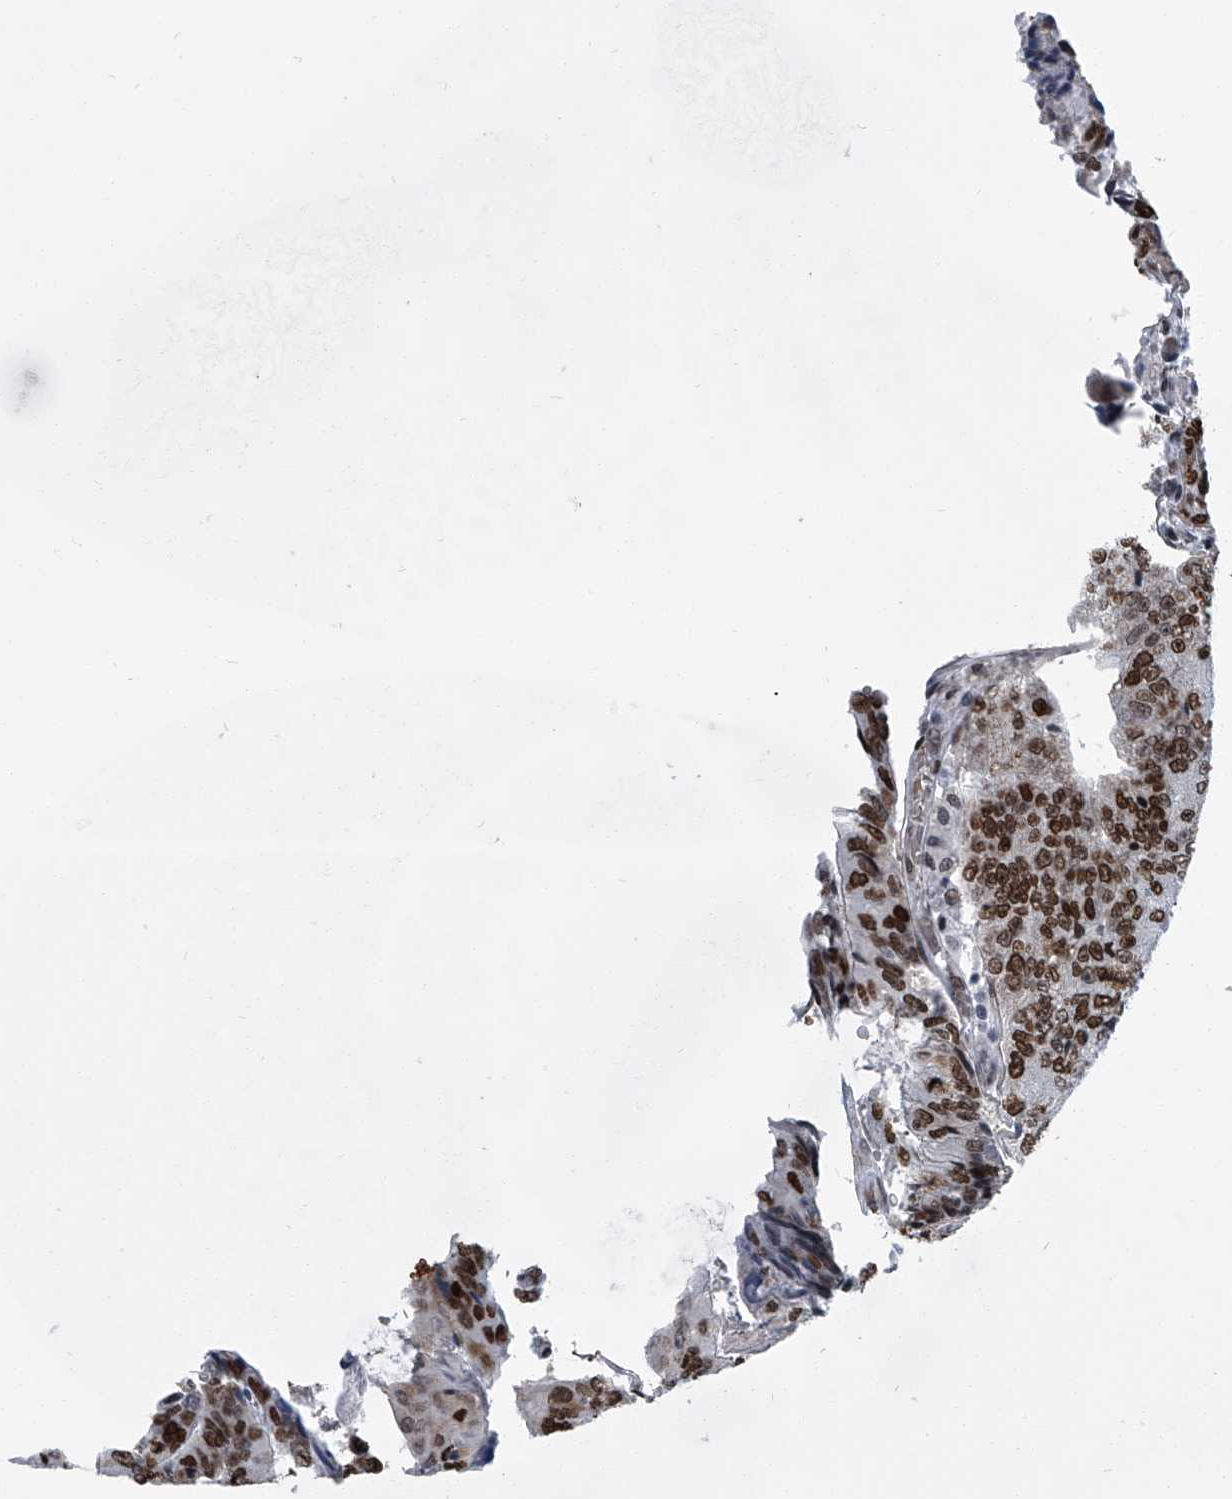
{"staining": {"intensity": "strong", "quantity": ">75%", "location": "nuclear"}, "tissue": "colorectal cancer", "cell_type": "Tumor cells", "image_type": "cancer", "snomed": [{"axis": "morphology", "description": "Adenocarcinoma, NOS"}, {"axis": "topography", "description": "Colon"}], "caption": "Protein analysis of colorectal cancer (adenocarcinoma) tissue displays strong nuclear staining in about >75% of tumor cells.", "gene": "SIM2", "patient": {"sex": "female", "age": 67}}